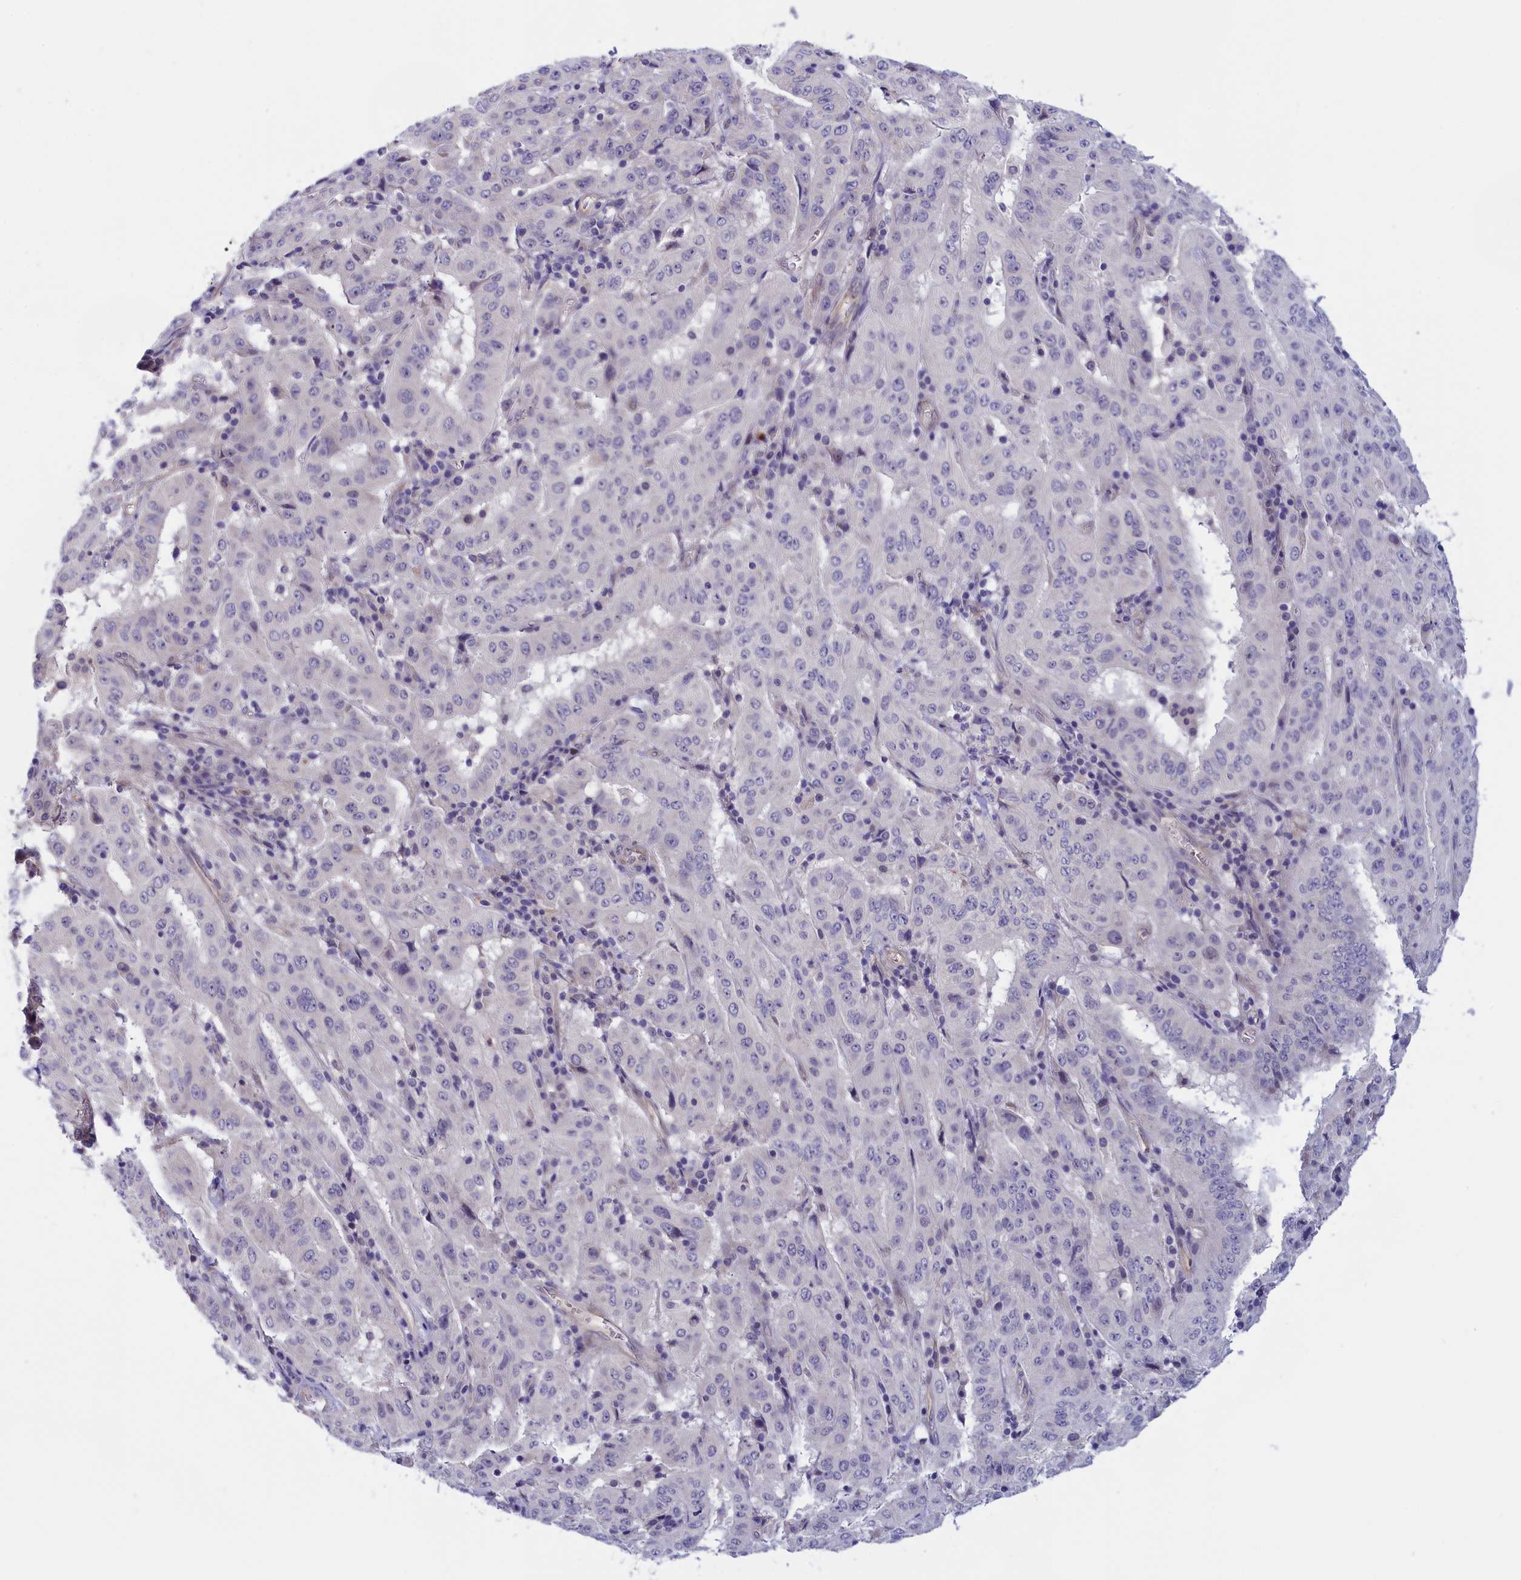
{"staining": {"intensity": "negative", "quantity": "none", "location": "none"}, "tissue": "pancreatic cancer", "cell_type": "Tumor cells", "image_type": "cancer", "snomed": [{"axis": "morphology", "description": "Adenocarcinoma, NOS"}, {"axis": "topography", "description": "Pancreas"}], "caption": "A photomicrograph of adenocarcinoma (pancreatic) stained for a protein exhibits no brown staining in tumor cells.", "gene": "IGFALS", "patient": {"sex": "male", "age": 63}}